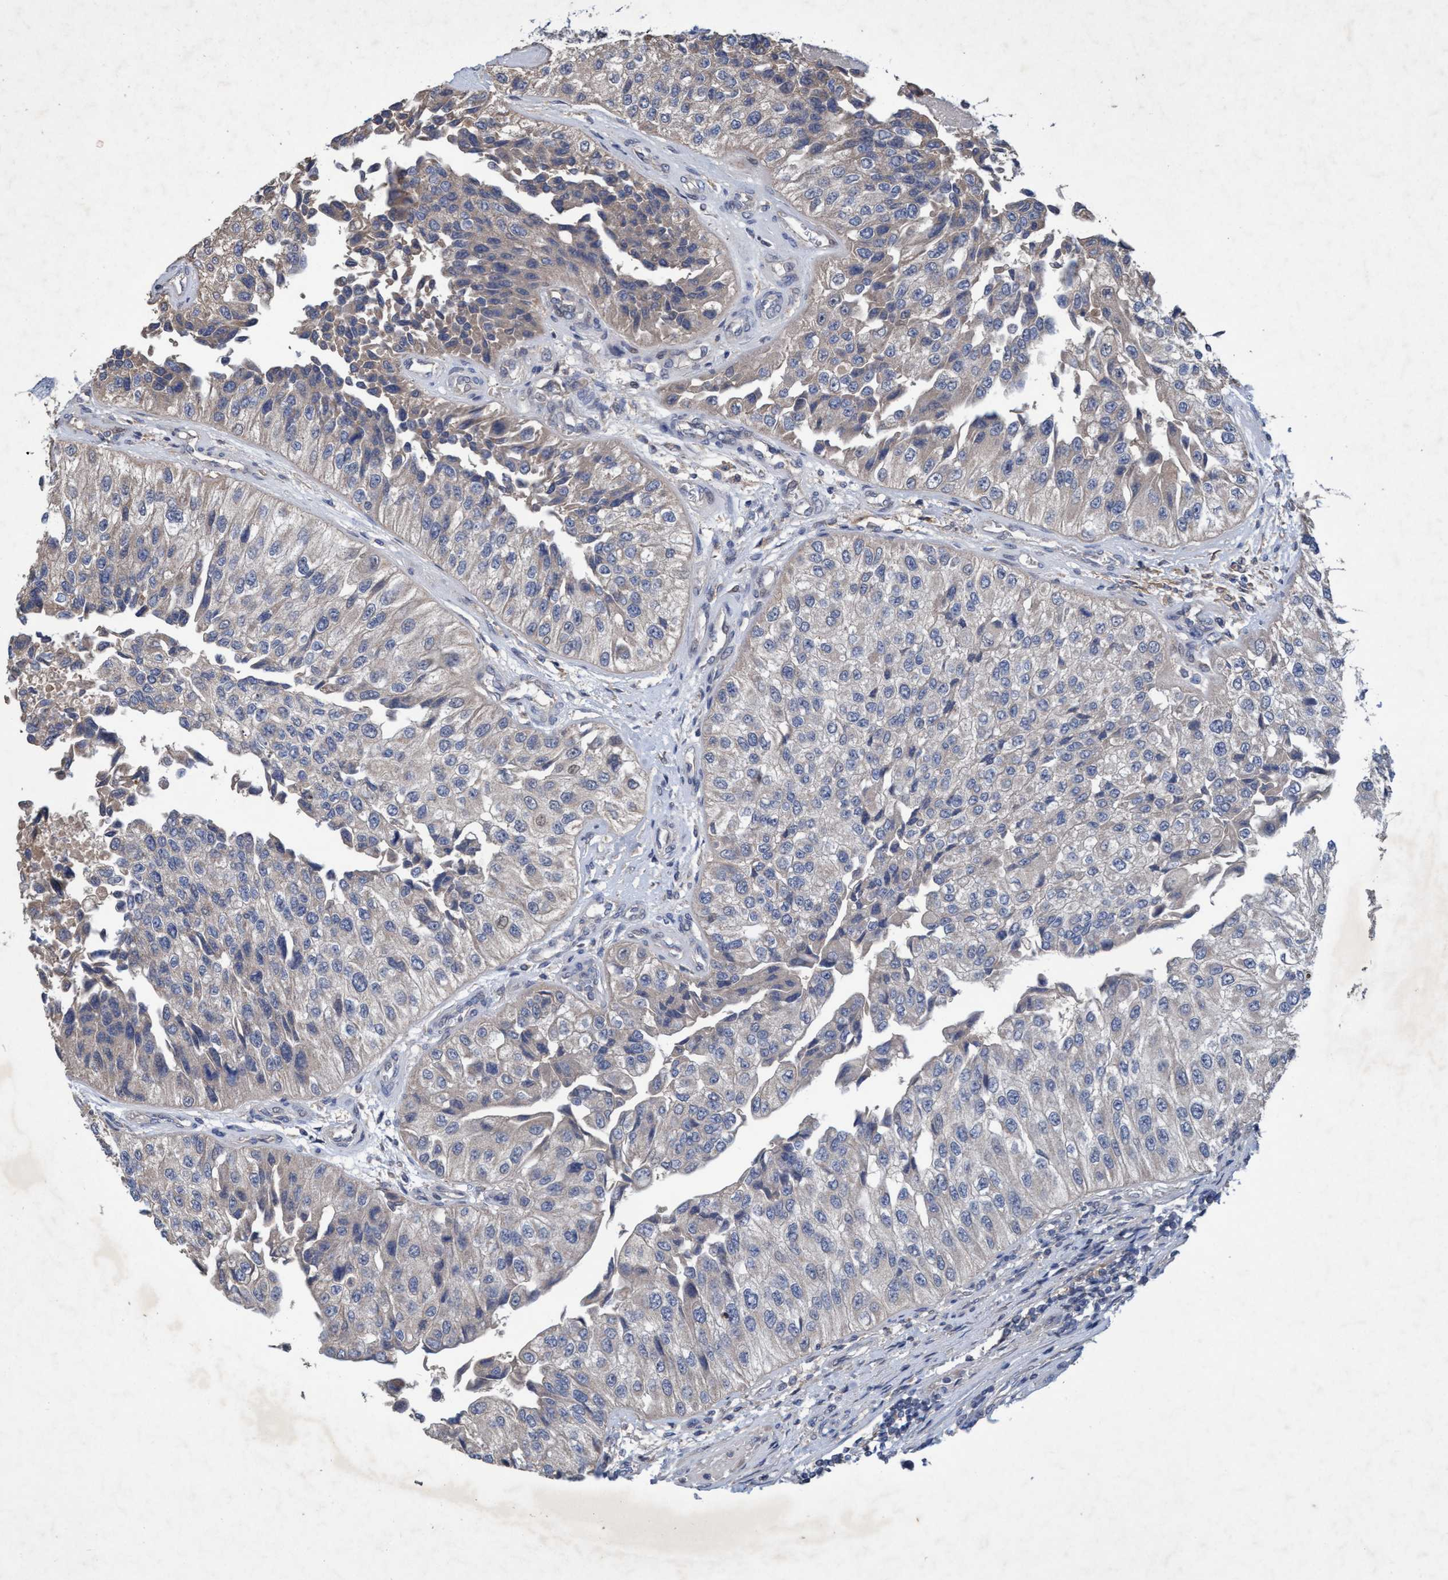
{"staining": {"intensity": "negative", "quantity": "none", "location": "none"}, "tissue": "urothelial cancer", "cell_type": "Tumor cells", "image_type": "cancer", "snomed": [{"axis": "morphology", "description": "Urothelial carcinoma, High grade"}, {"axis": "topography", "description": "Kidney"}, {"axis": "topography", "description": "Urinary bladder"}], "caption": "Tumor cells are negative for brown protein staining in urothelial cancer. Brightfield microscopy of IHC stained with DAB (brown) and hematoxylin (blue), captured at high magnification.", "gene": "ZNF677", "patient": {"sex": "male", "age": 77}}